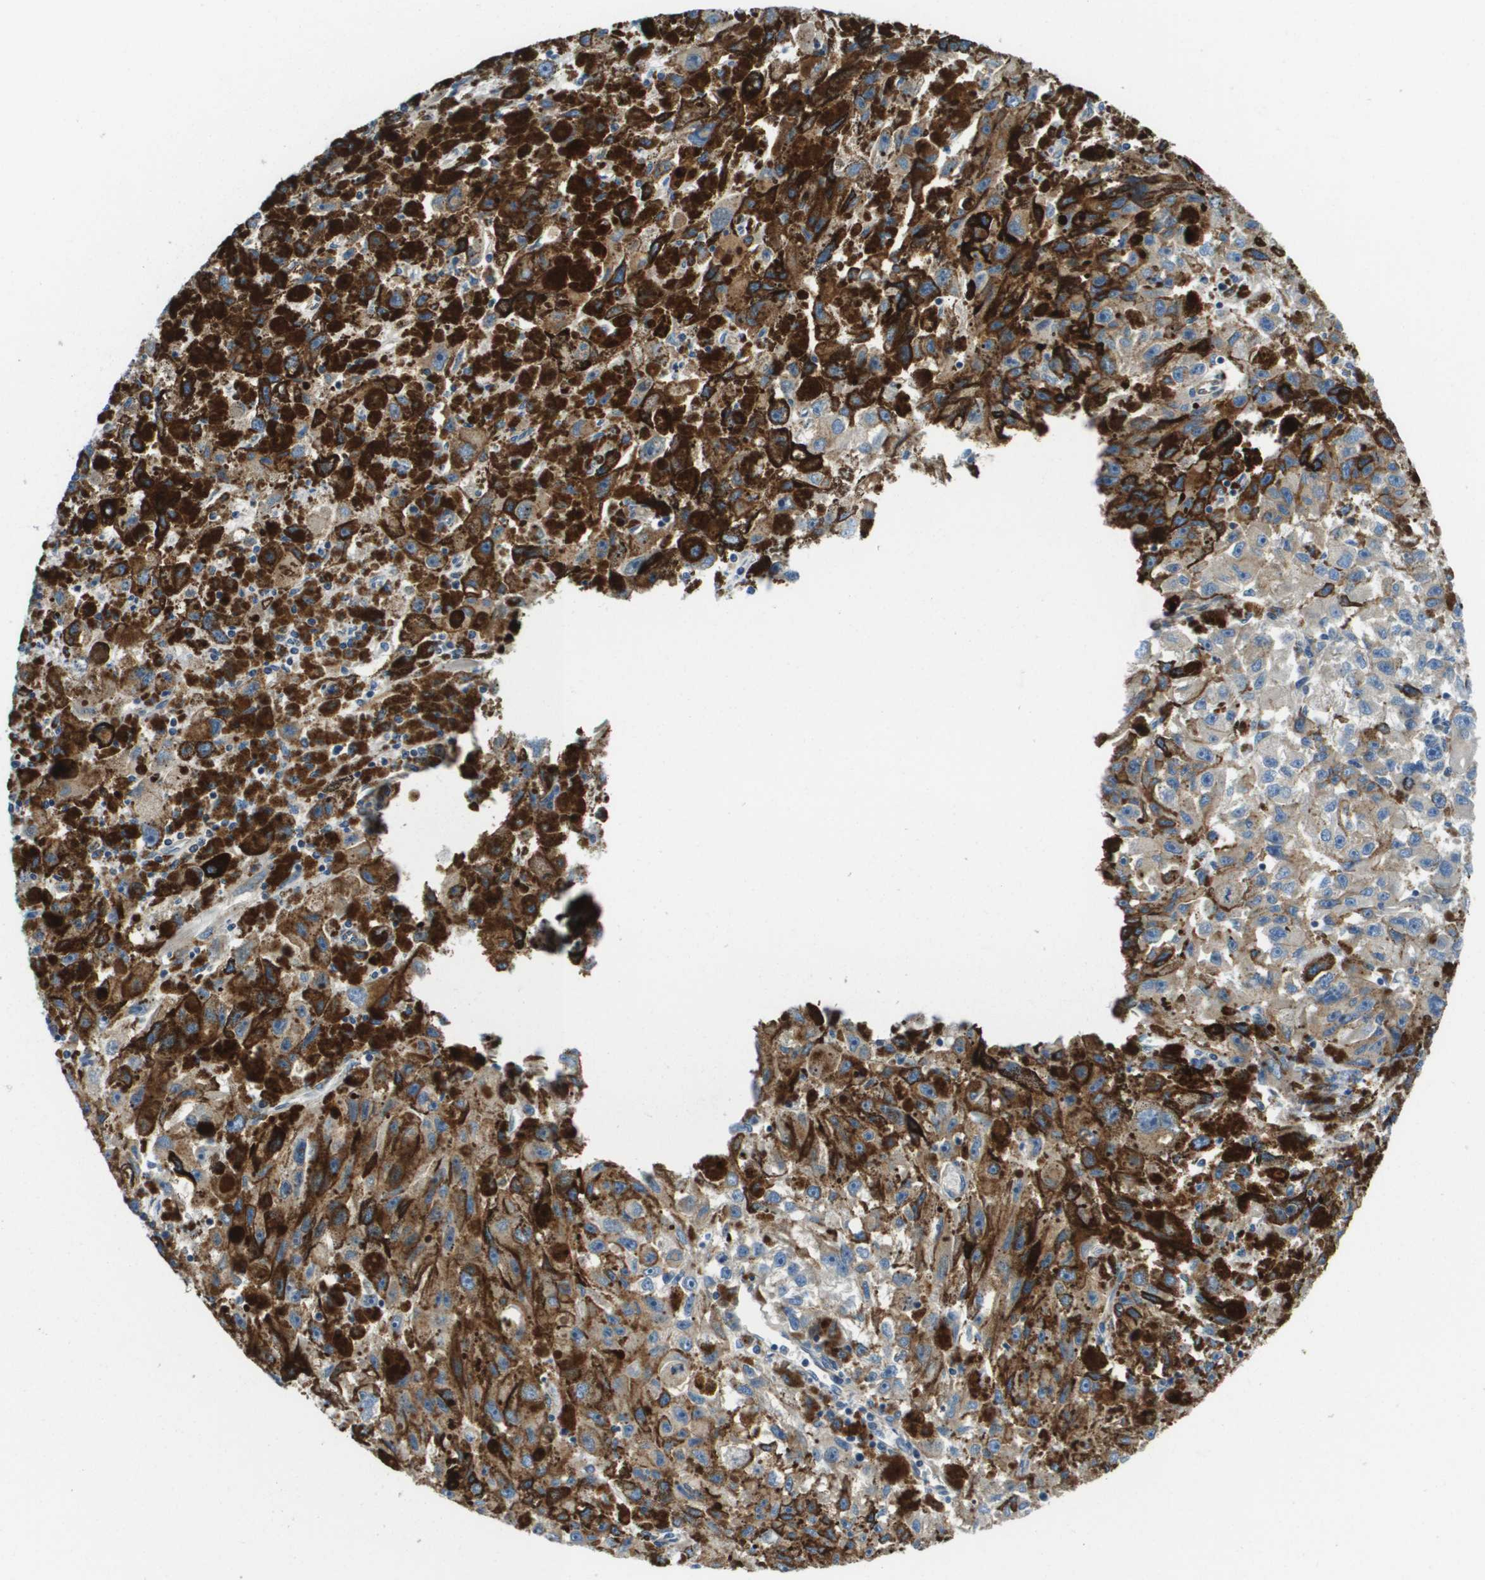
{"staining": {"intensity": "weak", "quantity": ">75%", "location": "cytoplasmic/membranous"}, "tissue": "melanoma", "cell_type": "Tumor cells", "image_type": "cancer", "snomed": [{"axis": "morphology", "description": "Malignant melanoma, NOS"}, {"axis": "topography", "description": "Skin"}], "caption": "Human malignant melanoma stained with a brown dye demonstrates weak cytoplasmic/membranous positive expression in about >75% of tumor cells.", "gene": "HSD17B12", "patient": {"sex": "female", "age": 104}}